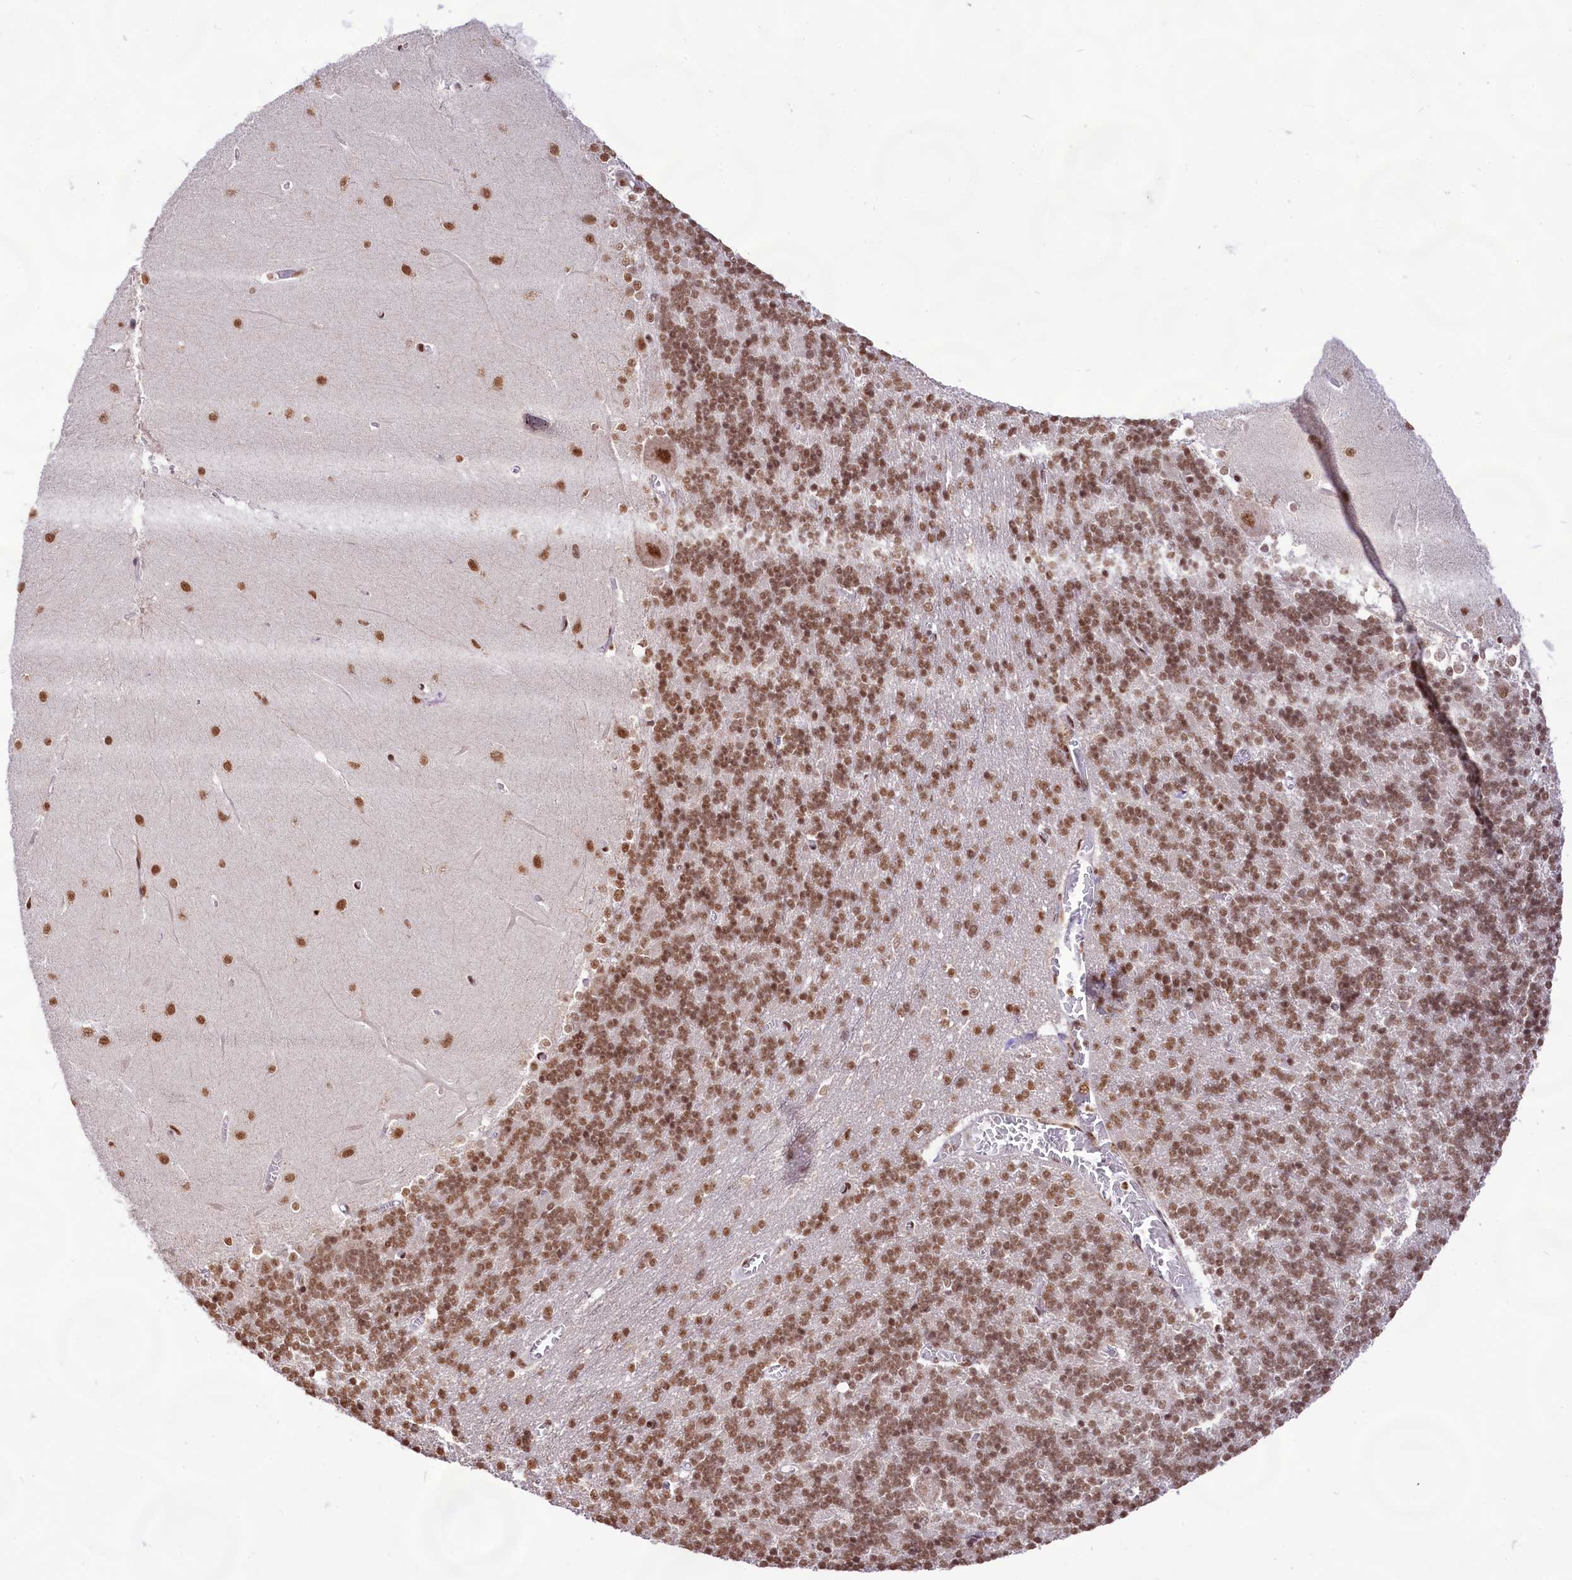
{"staining": {"intensity": "moderate", "quantity": ">75%", "location": "nuclear"}, "tissue": "cerebellum", "cell_type": "Cells in granular layer", "image_type": "normal", "snomed": [{"axis": "morphology", "description": "Normal tissue, NOS"}, {"axis": "topography", "description": "Cerebellum"}], "caption": "This photomicrograph shows normal cerebellum stained with immunohistochemistry (IHC) to label a protein in brown. The nuclear of cells in granular layer show moderate positivity for the protein. Nuclei are counter-stained blue.", "gene": "HIRA", "patient": {"sex": "male", "age": 37}}